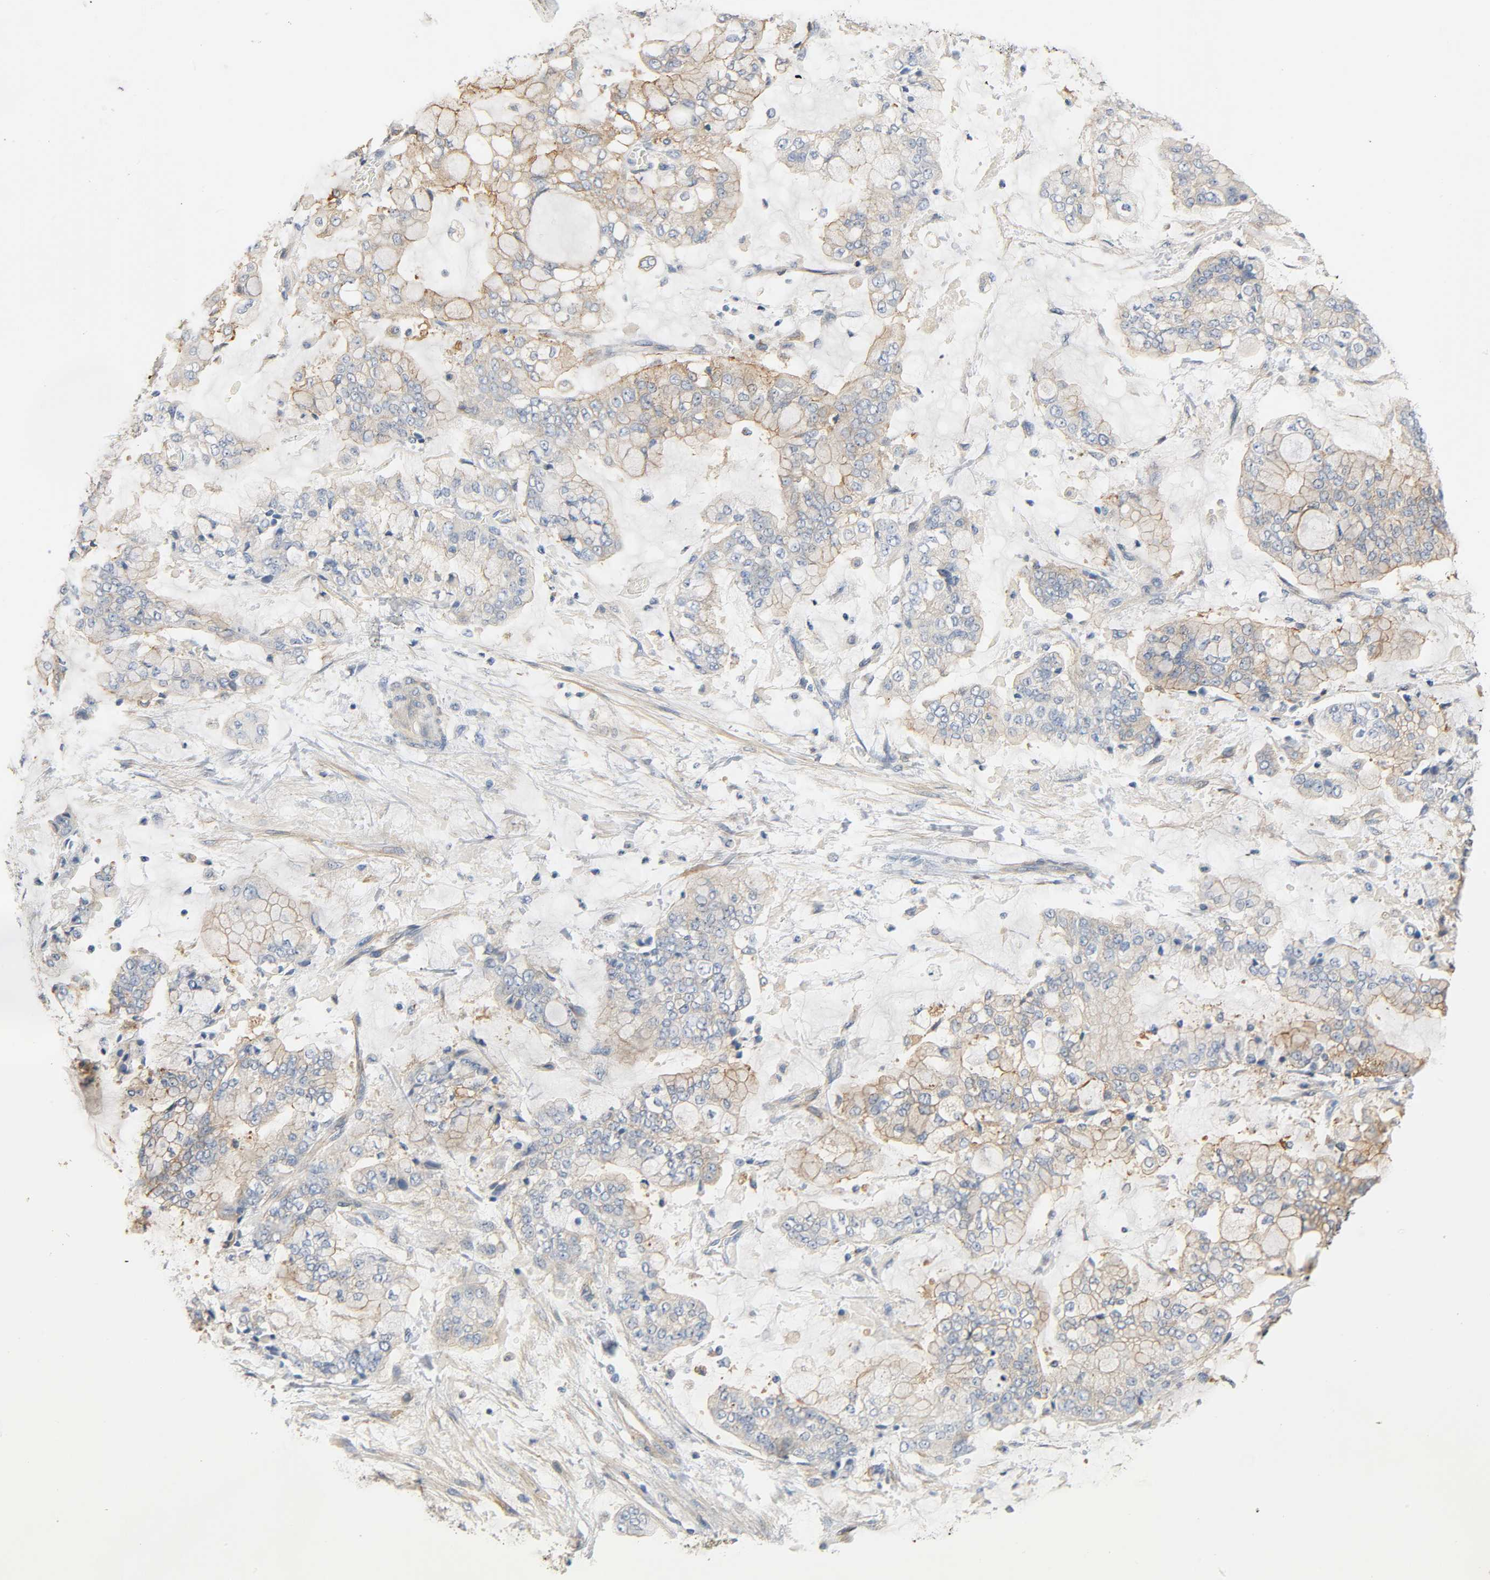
{"staining": {"intensity": "moderate", "quantity": ">75%", "location": "cytoplasmic/membranous"}, "tissue": "stomach cancer", "cell_type": "Tumor cells", "image_type": "cancer", "snomed": [{"axis": "morphology", "description": "Normal tissue, NOS"}, {"axis": "morphology", "description": "Adenocarcinoma, NOS"}, {"axis": "topography", "description": "Stomach, upper"}, {"axis": "topography", "description": "Stomach"}], "caption": "IHC of human adenocarcinoma (stomach) reveals medium levels of moderate cytoplasmic/membranous staining in approximately >75% of tumor cells.", "gene": "ARPC1A", "patient": {"sex": "male", "age": 76}}